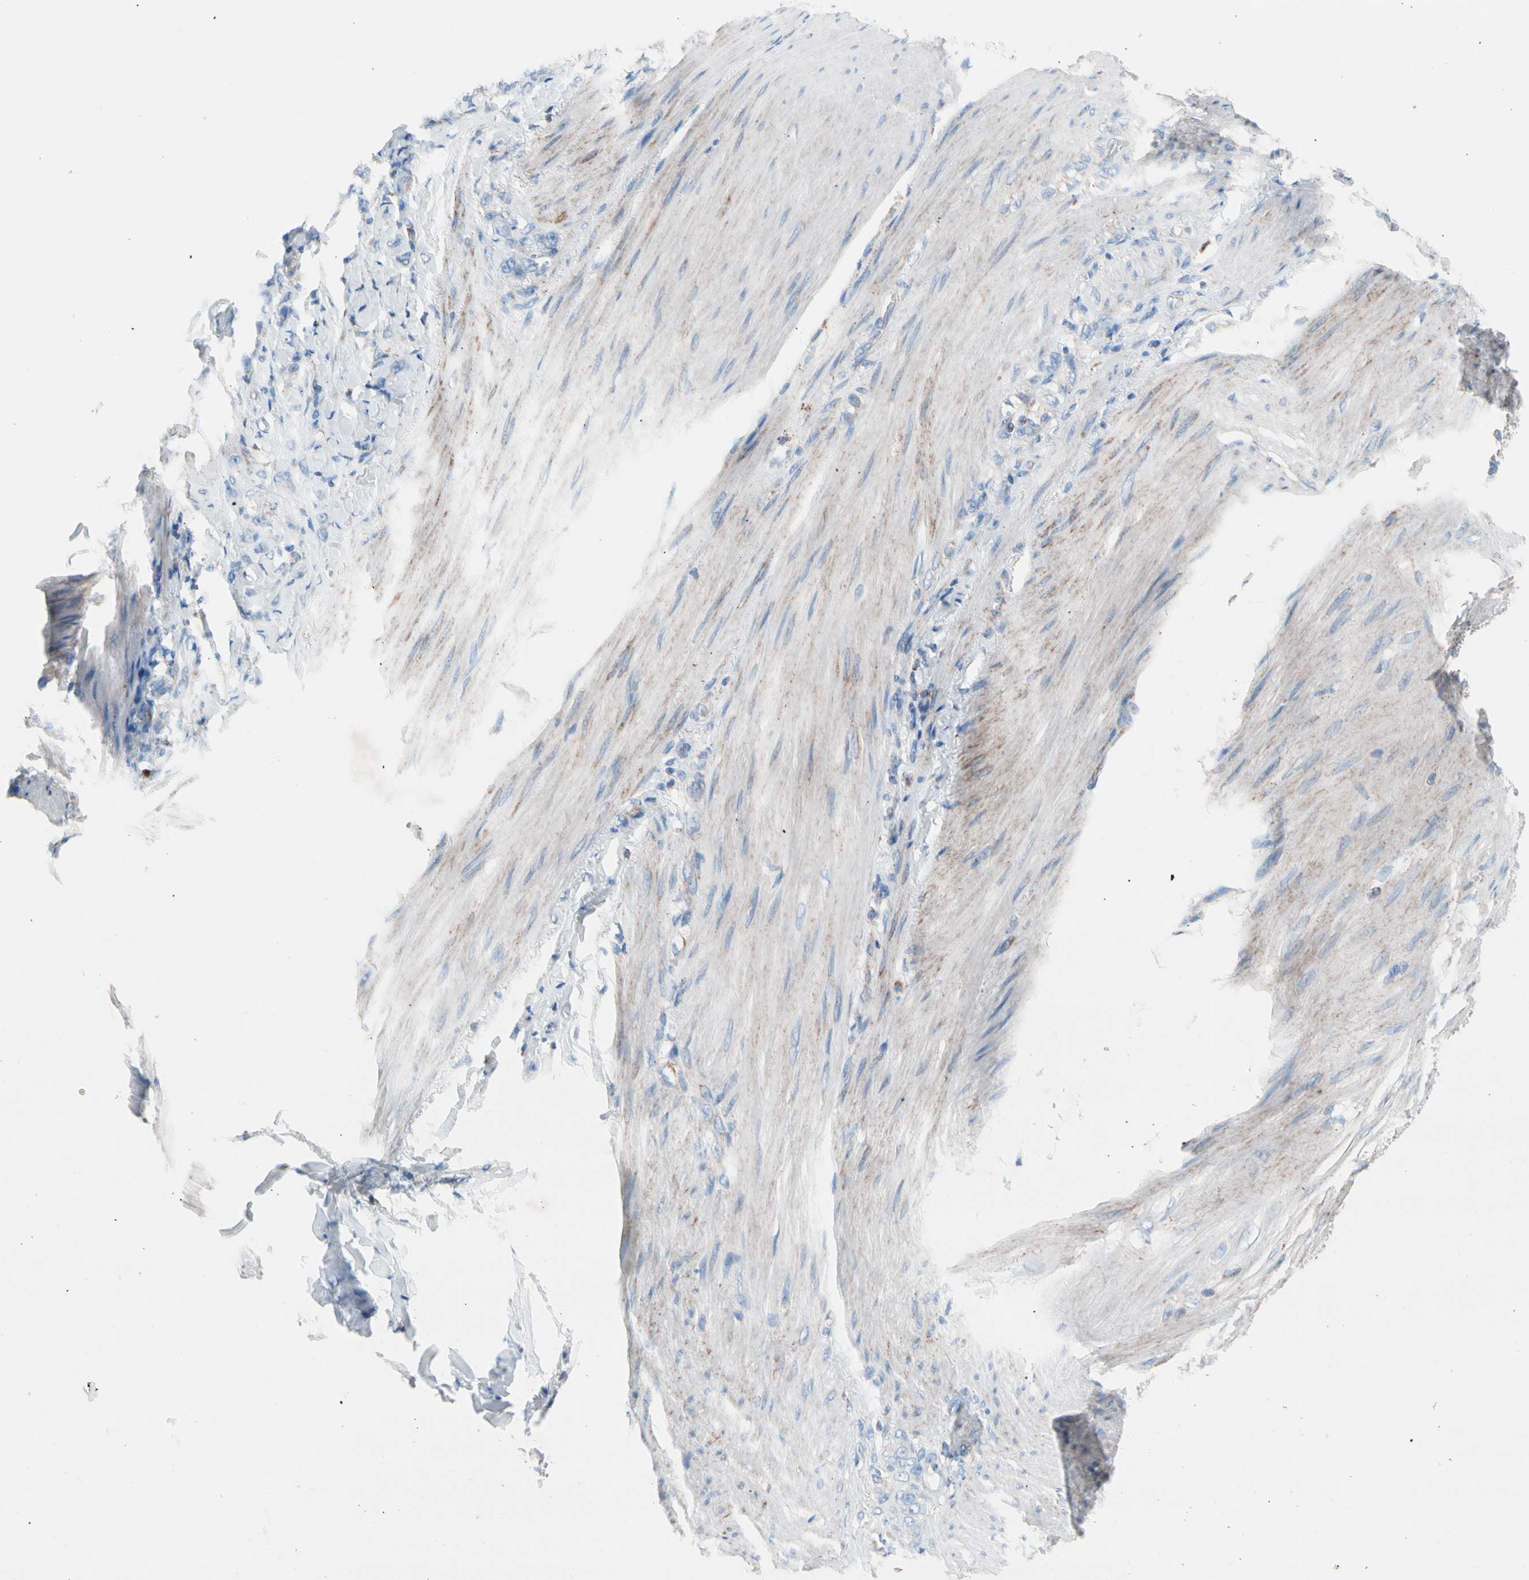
{"staining": {"intensity": "negative", "quantity": "none", "location": "none"}, "tissue": "stomach cancer", "cell_type": "Tumor cells", "image_type": "cancer", "snomed": [{"axis": "morphology", "description": "Adenocarcinoma, NOS"}, {"axis": "topography", "description": "Stomach"}], "caption": "Immunohistochemistry (IHC) of stomach cancer reveals no staining in tumor cells.", "gene": "HK1", "patient": {"sex": "male", "age": 82}}